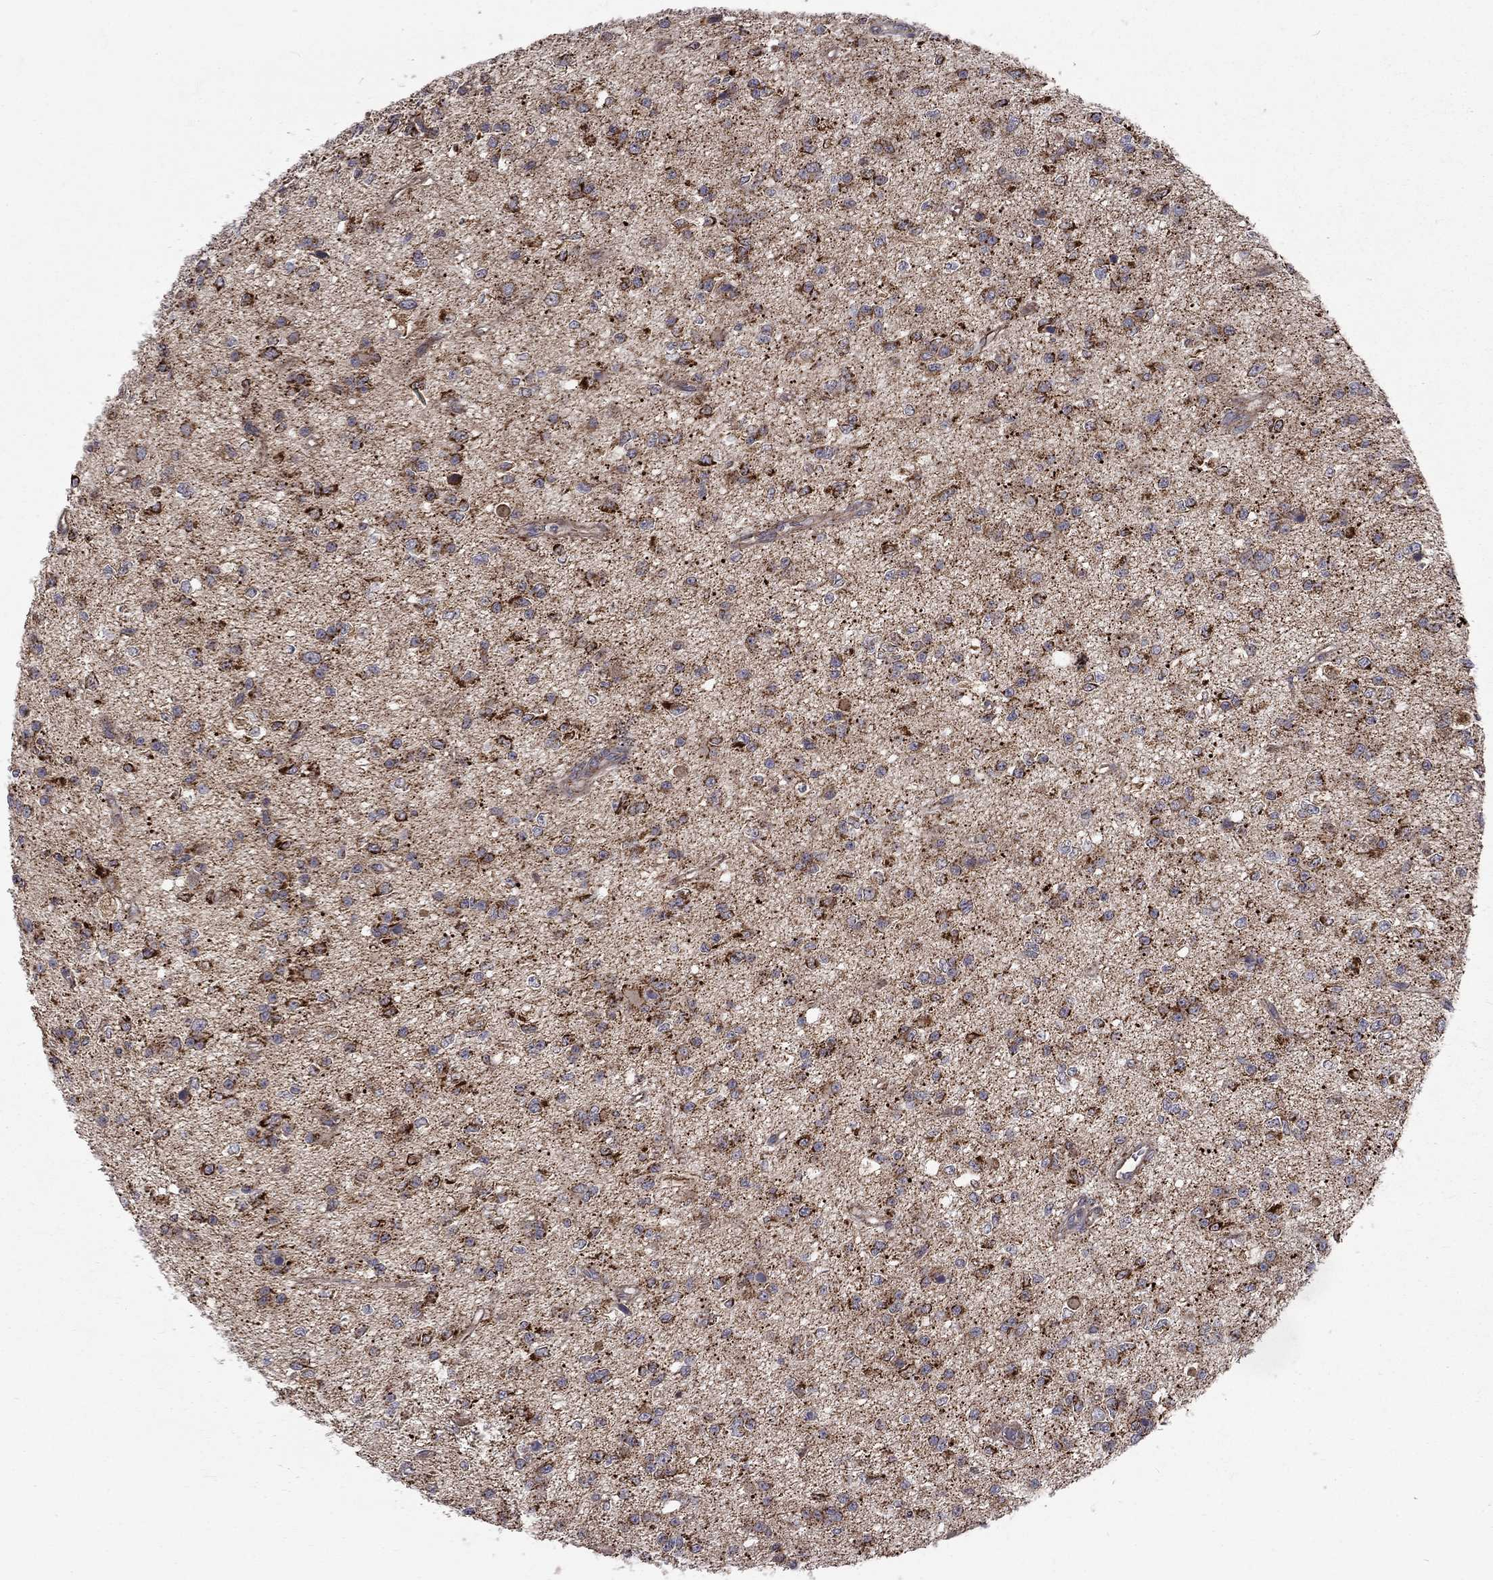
{"staining": {"intensity": "strong", "quantity": "25%-75%", "location": "cytoplasmic/membranous"}, "tissue": "glioma", "cell_type": "Tumor cells", "image_type": "cancer", "snomed": [{"axis": "morphology", "description": "Glioma, malignant, Low grade"}, {"axis": "topography", "description": "Brain"}], "caption": "Immunohistochemical staining of human malignant low-grade glioma demonstrates high levels of strong cytoplasmic/membranous protein positivity in about 25%-75% of tumor cells.", "gene": "ALDH1B1", "patient": {"sex": "female", "age": 45}}